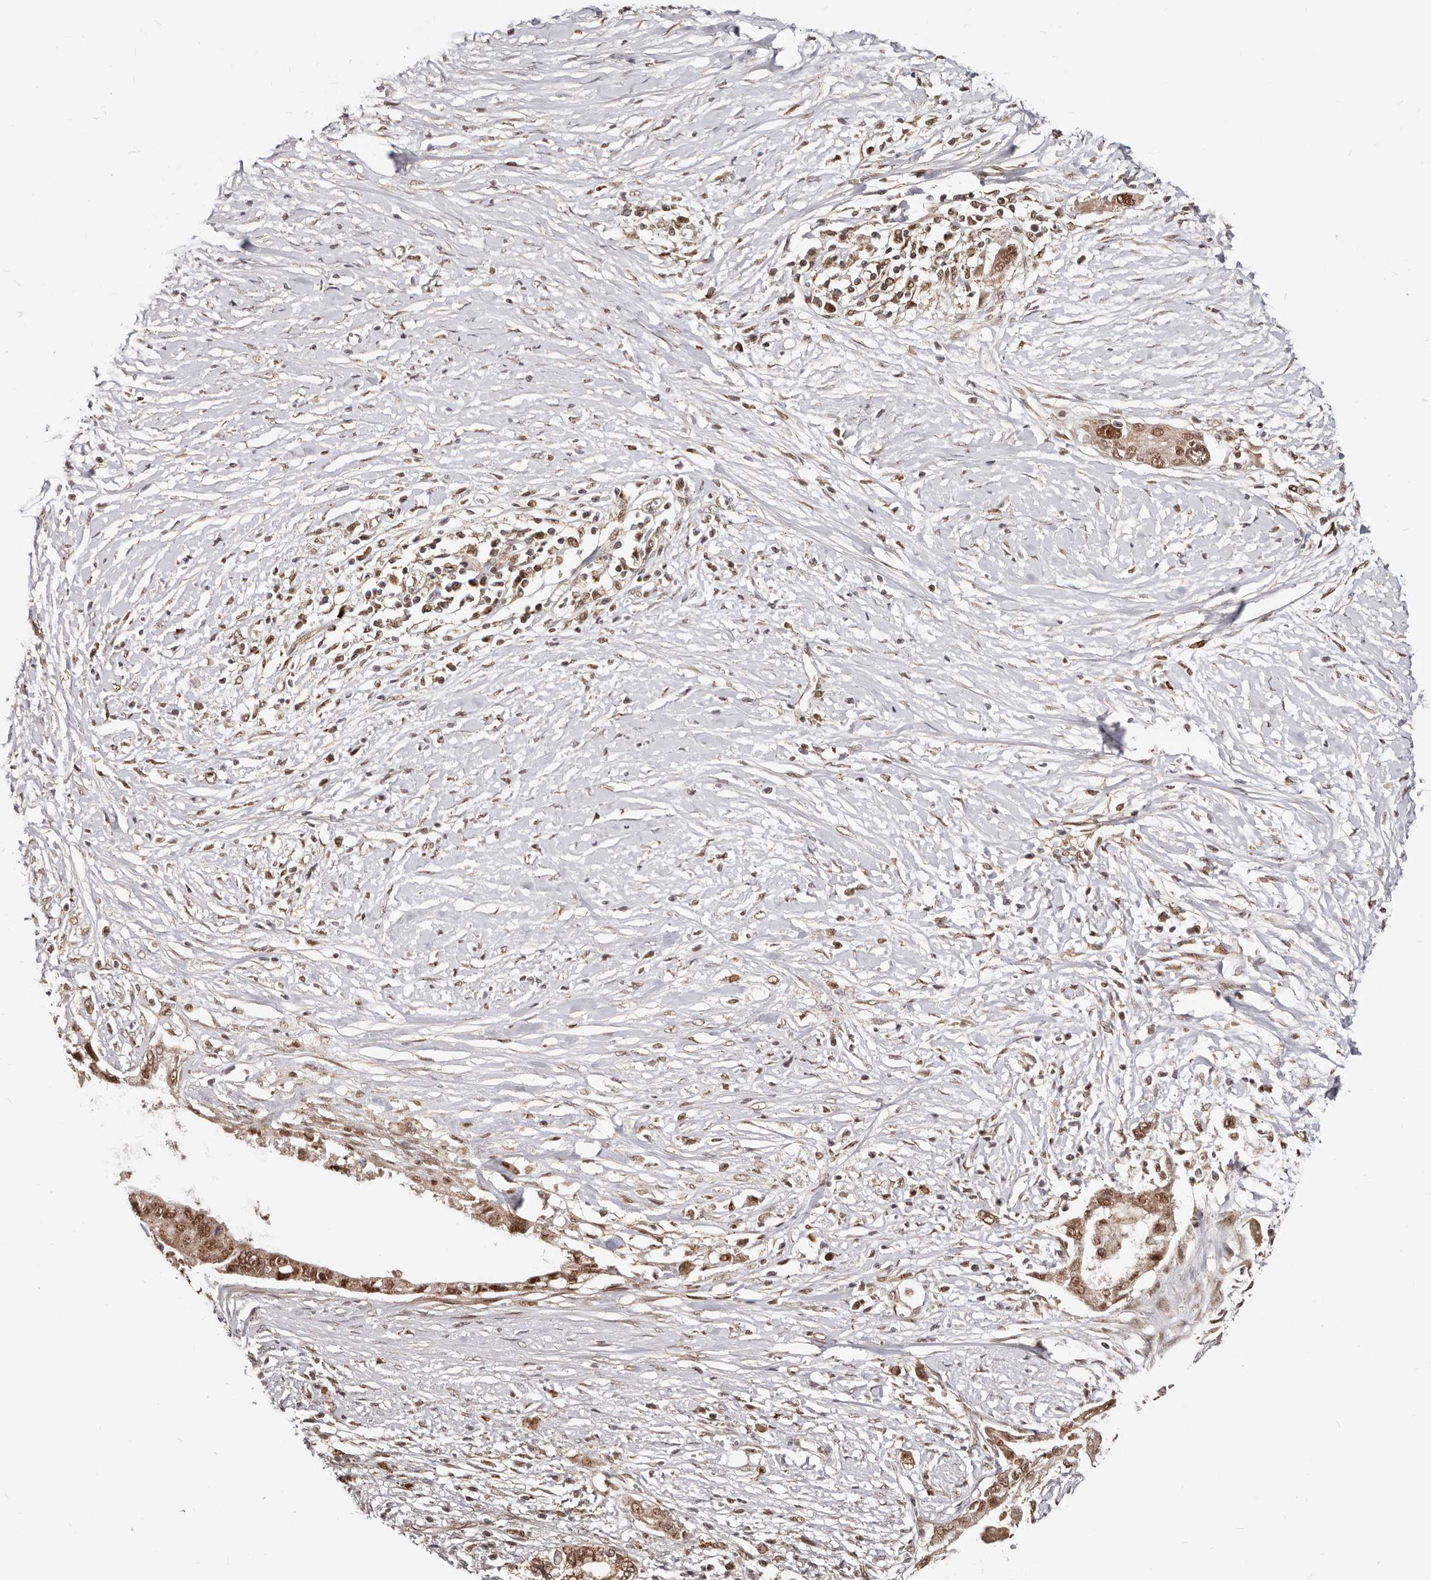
{"staining": {"intensity": "moderate", "quantity": ">75%", "location": "cytoplasmic/membranous,nuclear"}, "tissue": "pancreatic cancer", "cell_type": "Tumor cells", "image_type": "cancer", "snomed": [{"axis": "morphology", "description": "Normal tissue, NOS"}, {"axis": "morphology", "description": "Adenocarcinoma, NOS"}, {"axis": "topography", "description": "Pancreas"}, {"axis": "topography", "description": "Peripheral nerve tissue"}], "caption": "There is medium levels of moderate cytoplasmic/membranous and nuclear expression in tumor cells of pancreatic cancer (adenocarcinoma), as demonstrated by immunohistochemical staining (brown color).", "gene": "SEC14L1", "patient": {"sex": "male", "age": 59}}